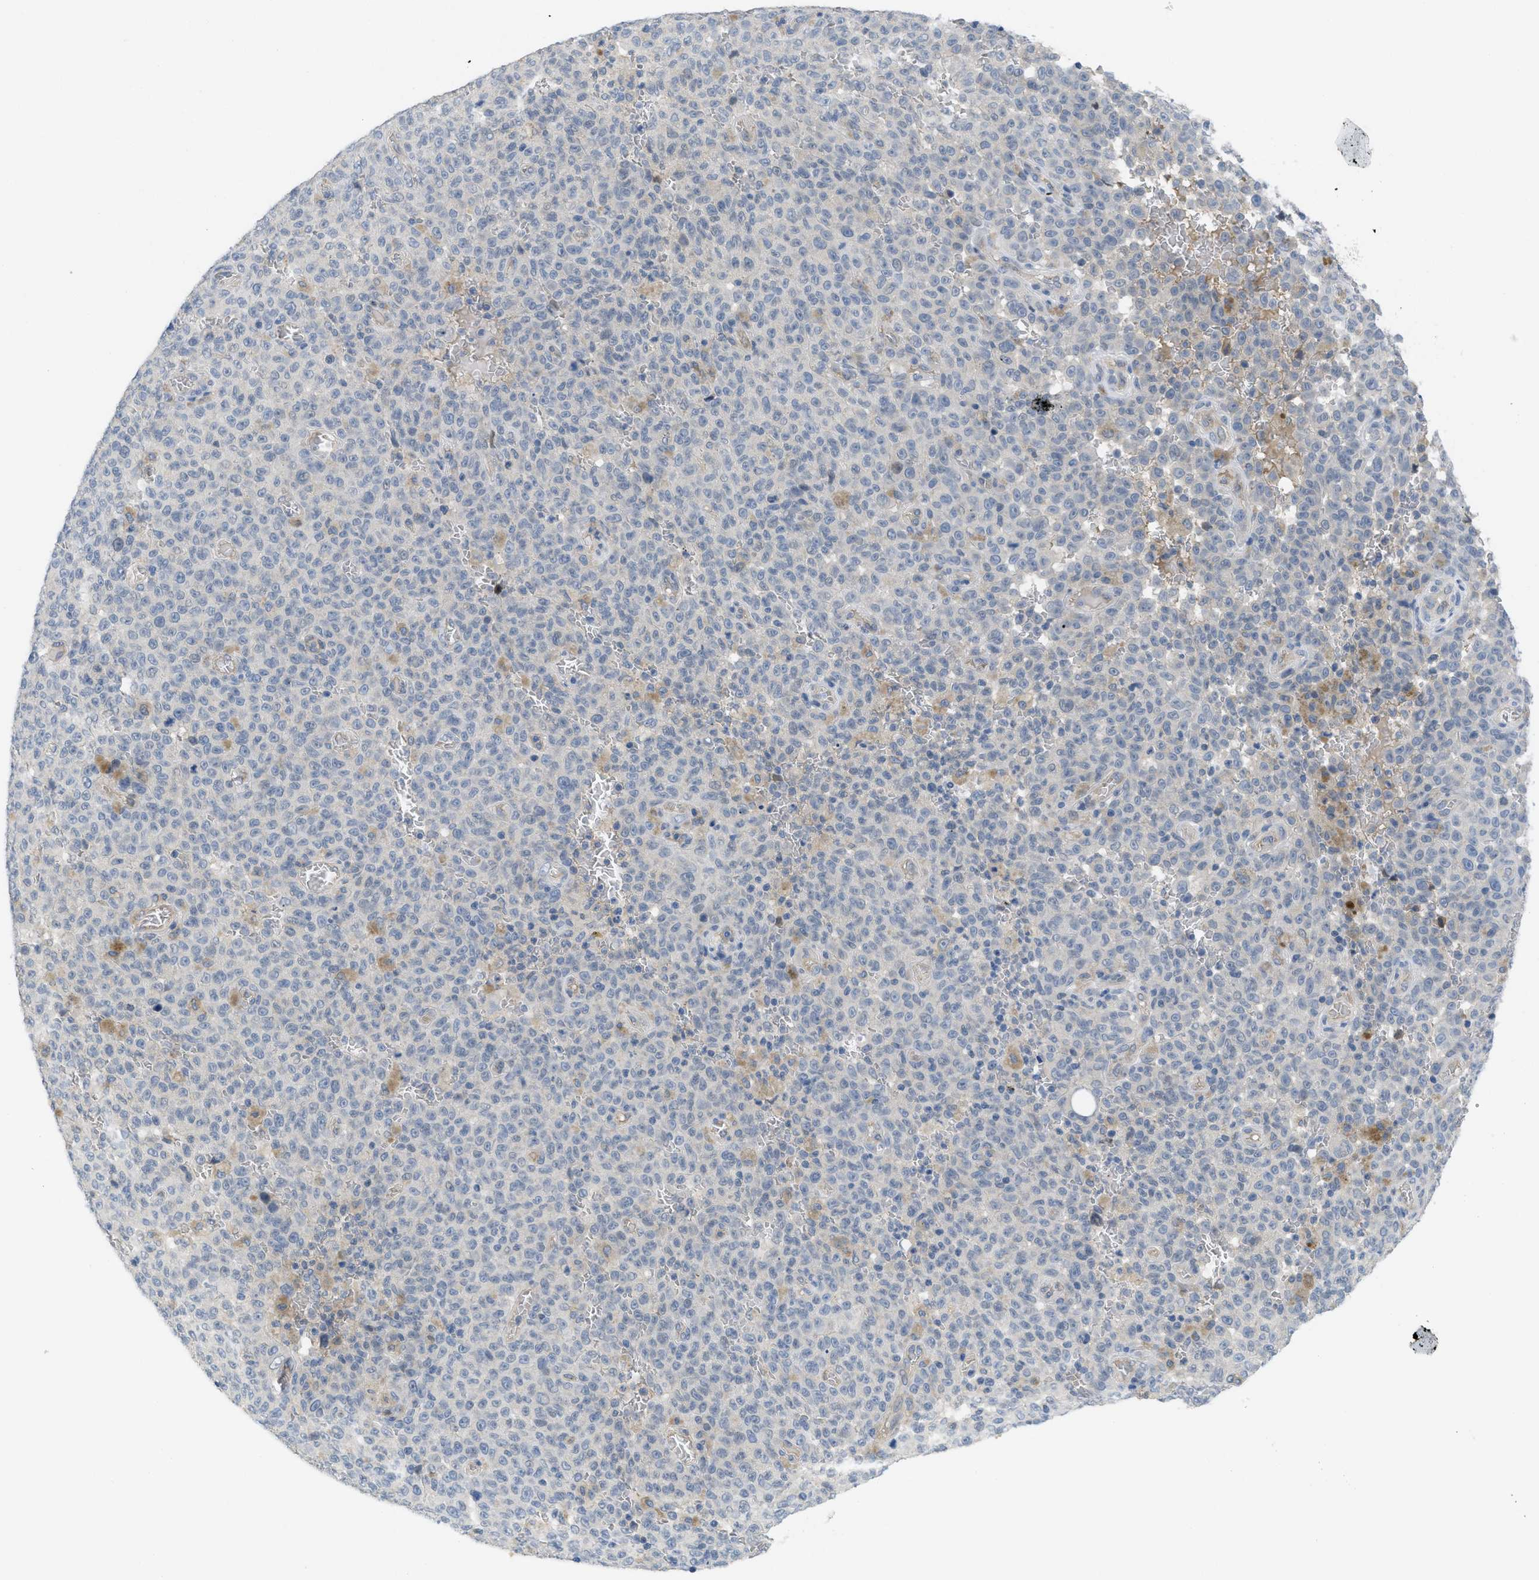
{"staining": {"intensity": "negative", "quantity": "none", "location": "none"}, "tissue": "melanoma", "cell_type": "Tumor cells", "image_type": "cancer", "snomed": [{"axis": "morphology", "description": "Malignant melanoma, NOS"}, {"axis": "topography", "description": "Skin"}], "caption": "An IHC histopathology image of malignant melanoma is shown. There is no staining in tumor cells of malignant melanoma.", "gene": "TNFAIP1", "patient": {"sex": "female", "age": 82}}